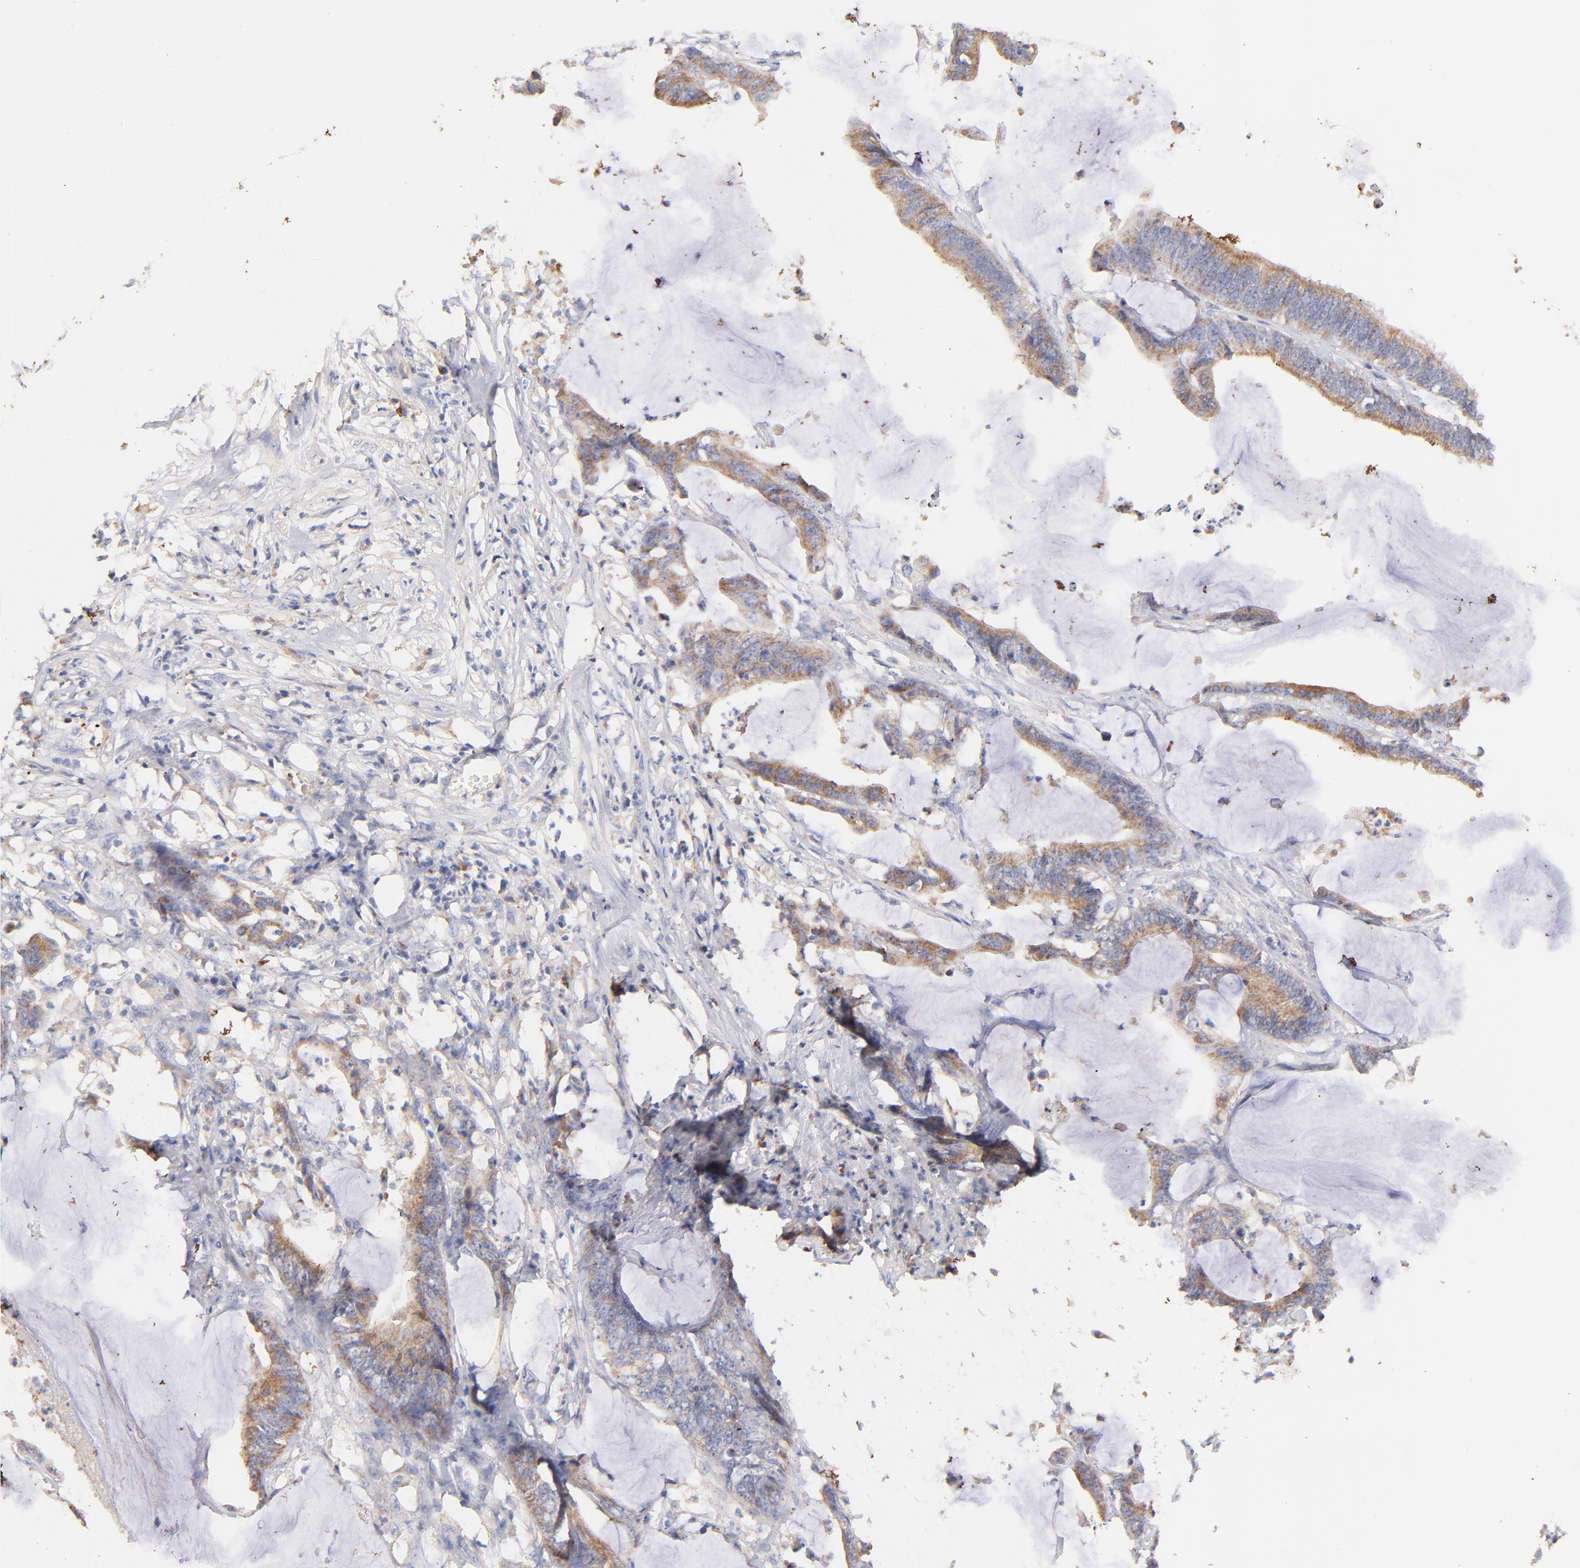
{"staining": {"intensity": "weak", "quantity": ">75%", "location": "cytoplasmic/membranous"}, "tissue": "colorectal cancer", "cell_type": "Tumor cells", "image_type": "cancer", "snomed": [{"axis": "morphology", "description": "Adenocarcinoma, NOS"}, {"axis": "topography", "description": "Rectum"}], "caption": "Colorectal cancer stained for a protein shows weak cytoplasmic/membranous positivity in tumor cells. Using DAB (brown) and hematoxylin (blue) stains, captured at high magnification using brightfield microscopy.", "gene": "IGLV7-43", "patient": {"sex": "female", "age": 66}}